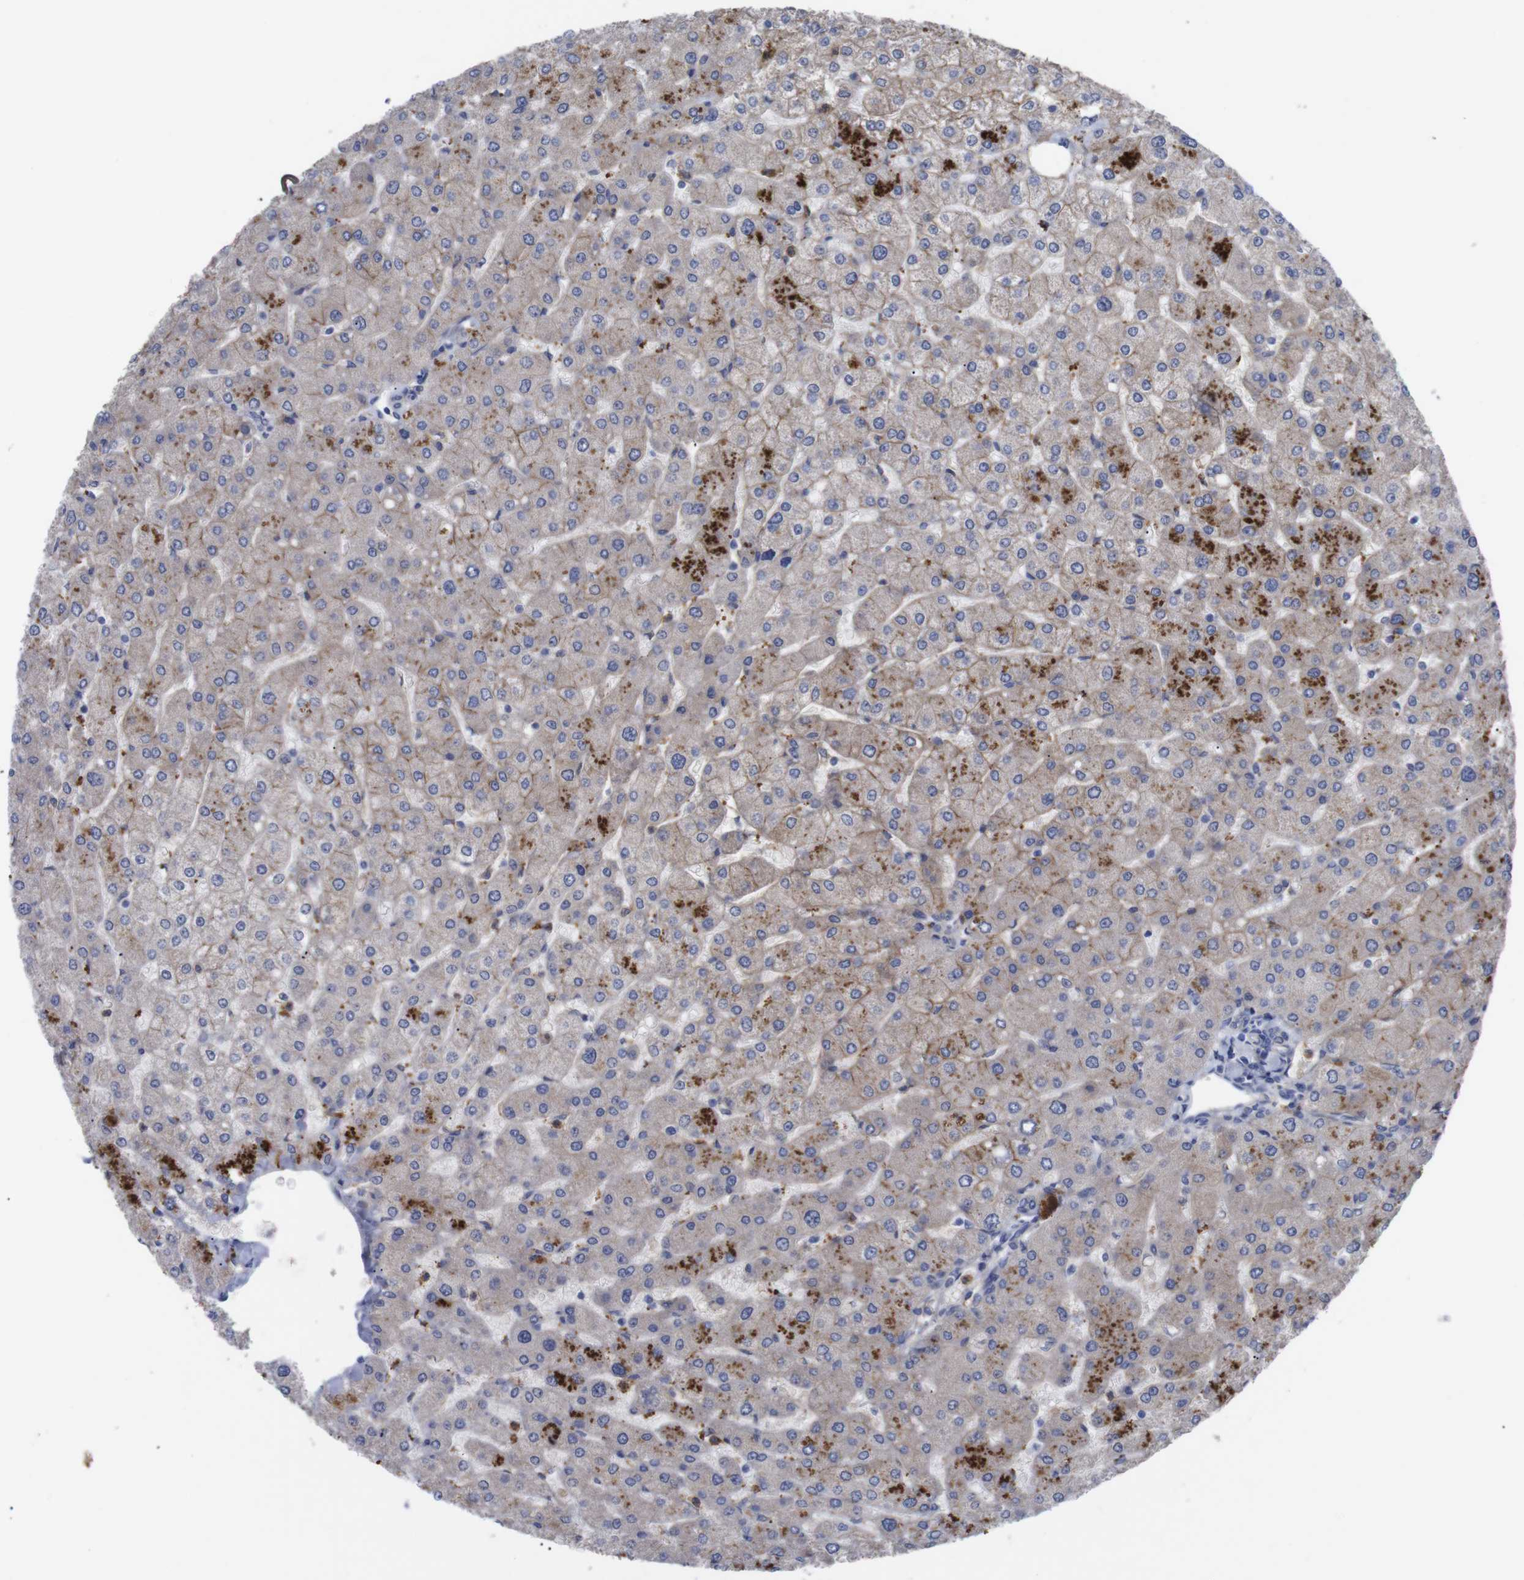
{"staining": {"intensity": "negative", "quantity": "none", "location": "none"}, "tissue": "liver", "cell_type": "Cholangiocytes", "image_type": "normal", "snomed": [{"axis": "morphology", "description": "Normal tissue, NOS"}, {"axis": "topography", "description": "Liver"}], "caption": "DAB (3,3'-diaminobenzidine) immunohistochemical staining of normal liver demonstrates no significant positivity in cholangiocytes.", "gene": "C5AR1", "patient": {"sex": "male", "age": 55}}